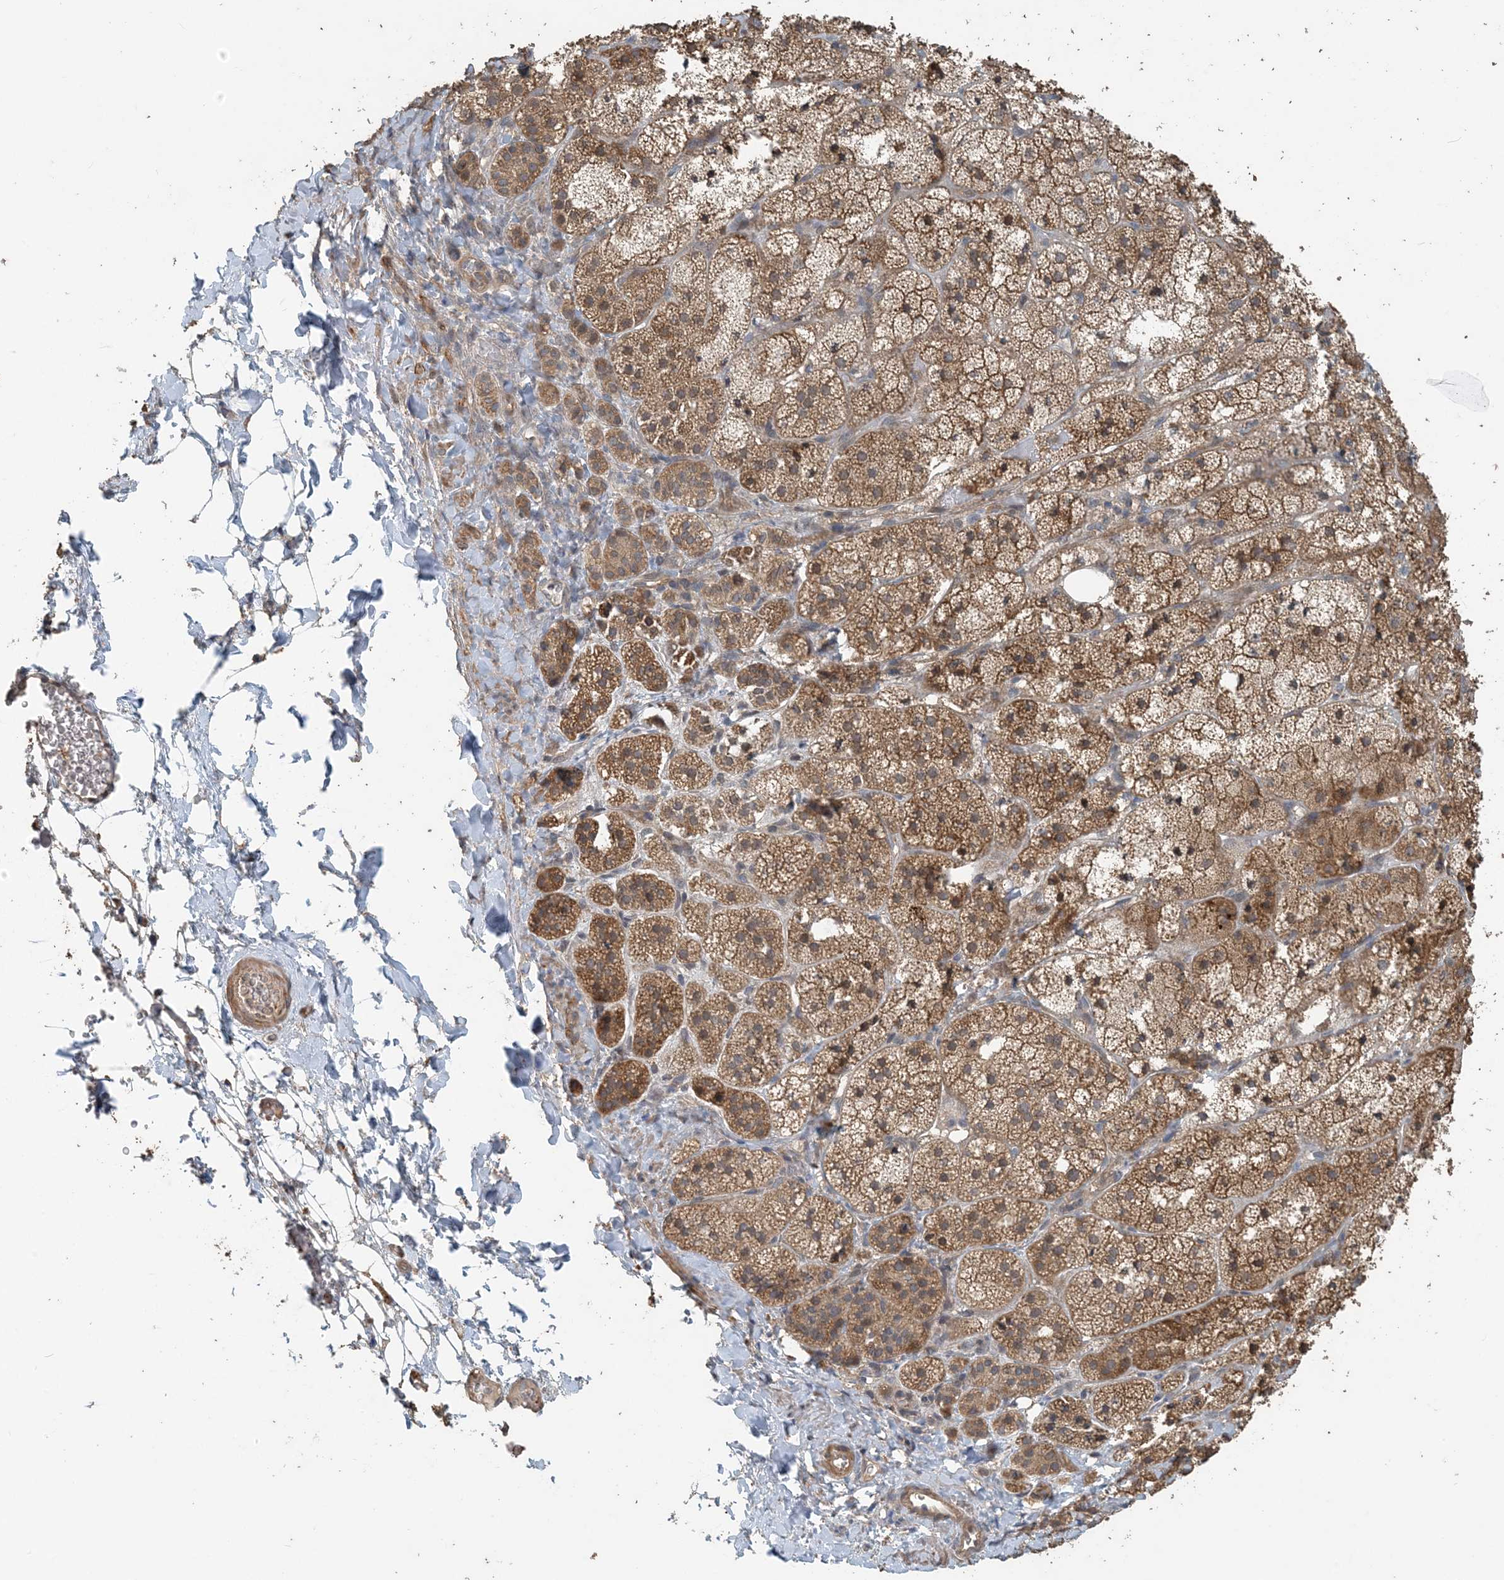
{"staining": {"intensity": "strong", "quantity": ">75%", "location": "cytoplasmic/membranous"}, "tissue": "adrenal gland", "cell_type": "Glandular cells", "image_type": "normal", "snomed": [{"axis": "morphology", "description": "Normal tissue, NOS"}, {"axis": "topography", "description": "Adrenal gland"}], "caption": "About >75% of glandular cells in benign adrenal gland show strong cytoplasmic/membranous protein positivity as visualized by brown immunohistochemical staining.", "gene": "ZC3H12A", "patient": {"sex": "female", "age": 44}}